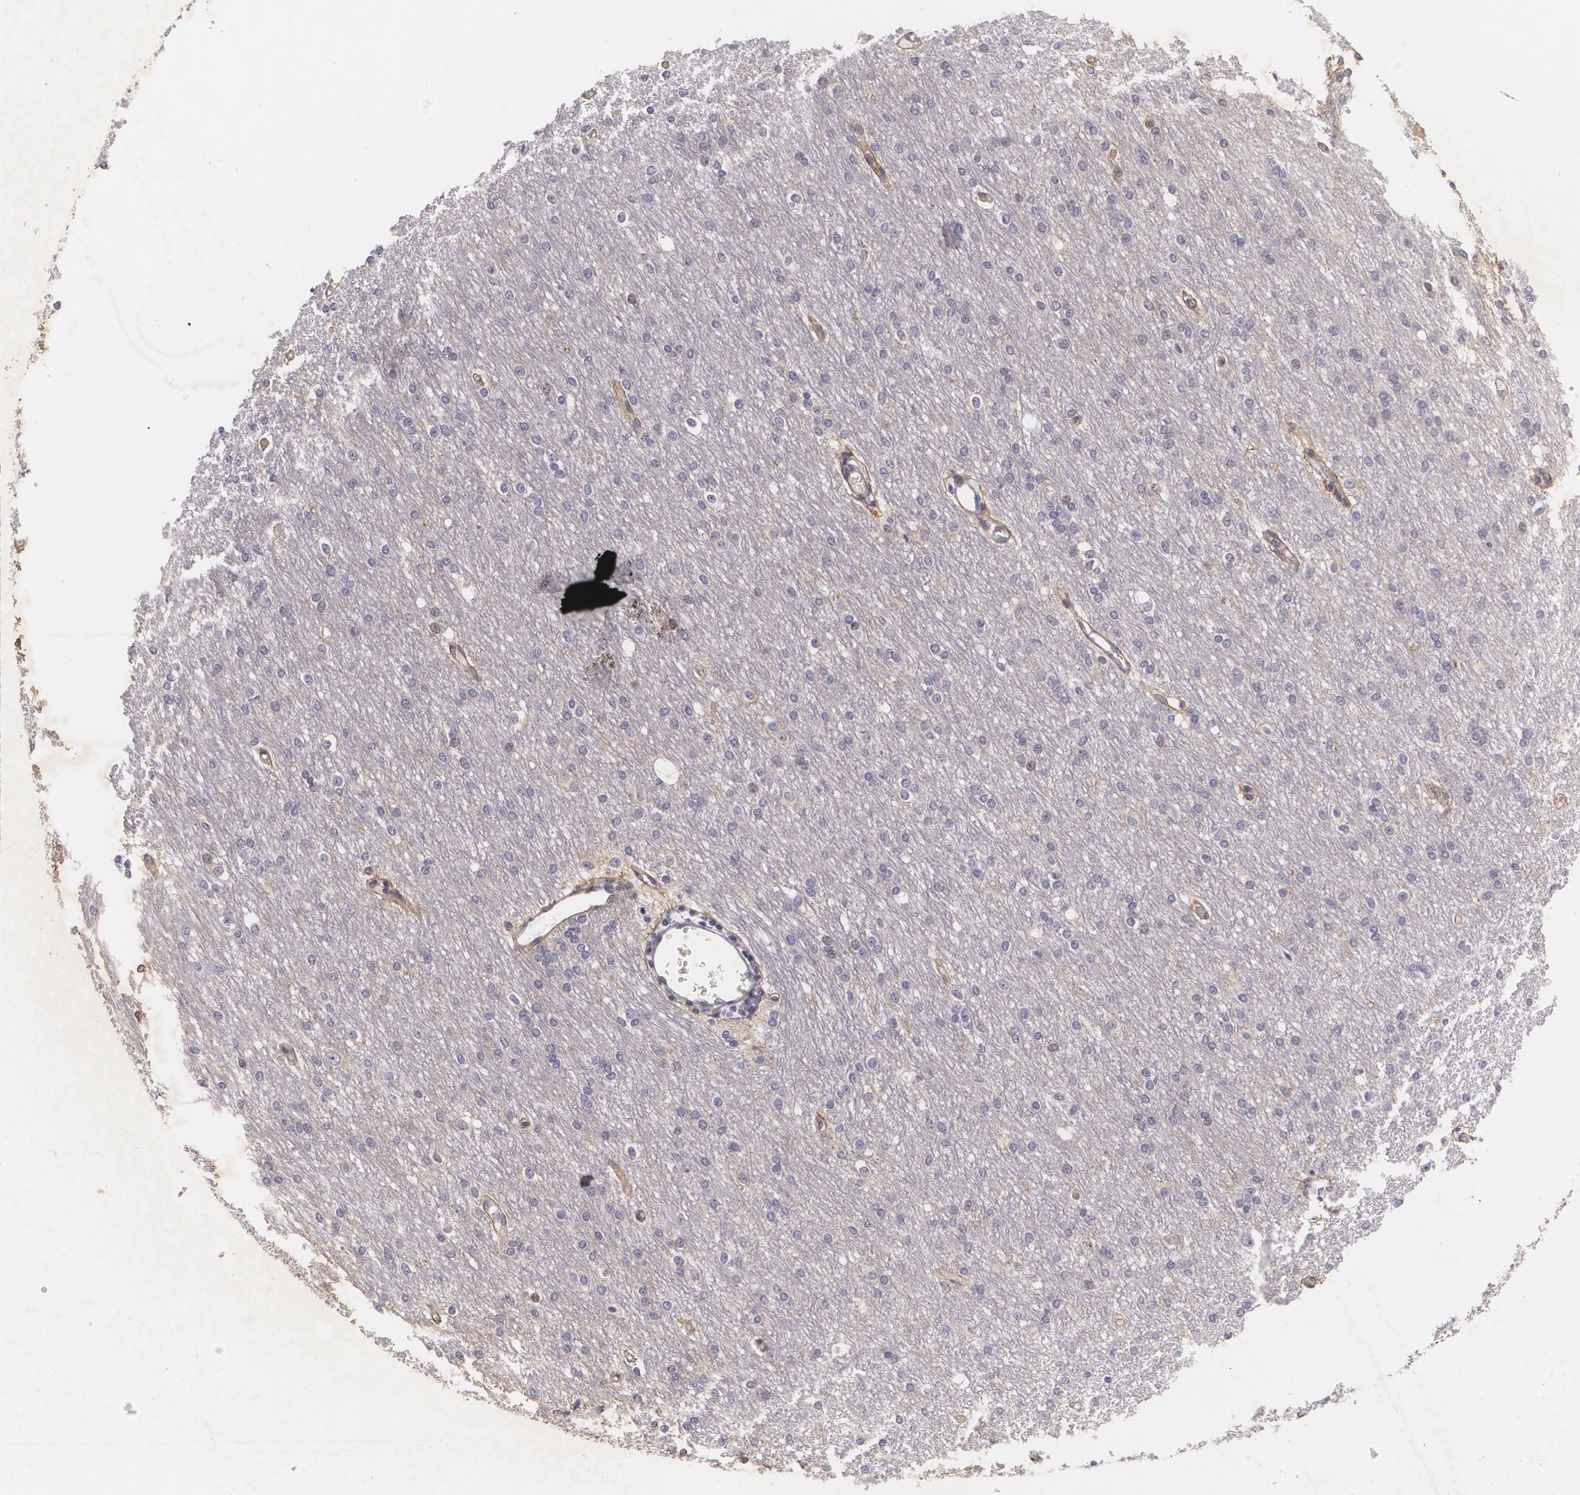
{"staining": {"intensity": "moderate", "quantity": ">75%", "location": "cytoplasmic/membranous"}, "tissue": "cerebral cortex", "cell_type": "Endothelial cells", "image_type": "normal", "snomed": [{"axis": "morphology", "description": "Normal tissue, NOS"}, {"axis": "morphology", "description": "Inflammation, NOS"}, {"axis": "topography", "description": "Cerebral cortex"}], "caption": "High-power microscopy captured an immunohistochemistry histopathology image of benign cerebral cortex, revealing moderate cytoplasmic/membranous expression in about >75% of endothelial cells. (Brightfield microscopy of DAB IHC at high magnification).", "gene": "KCNA4", "patient": {"sex": "male", "age": 6}}